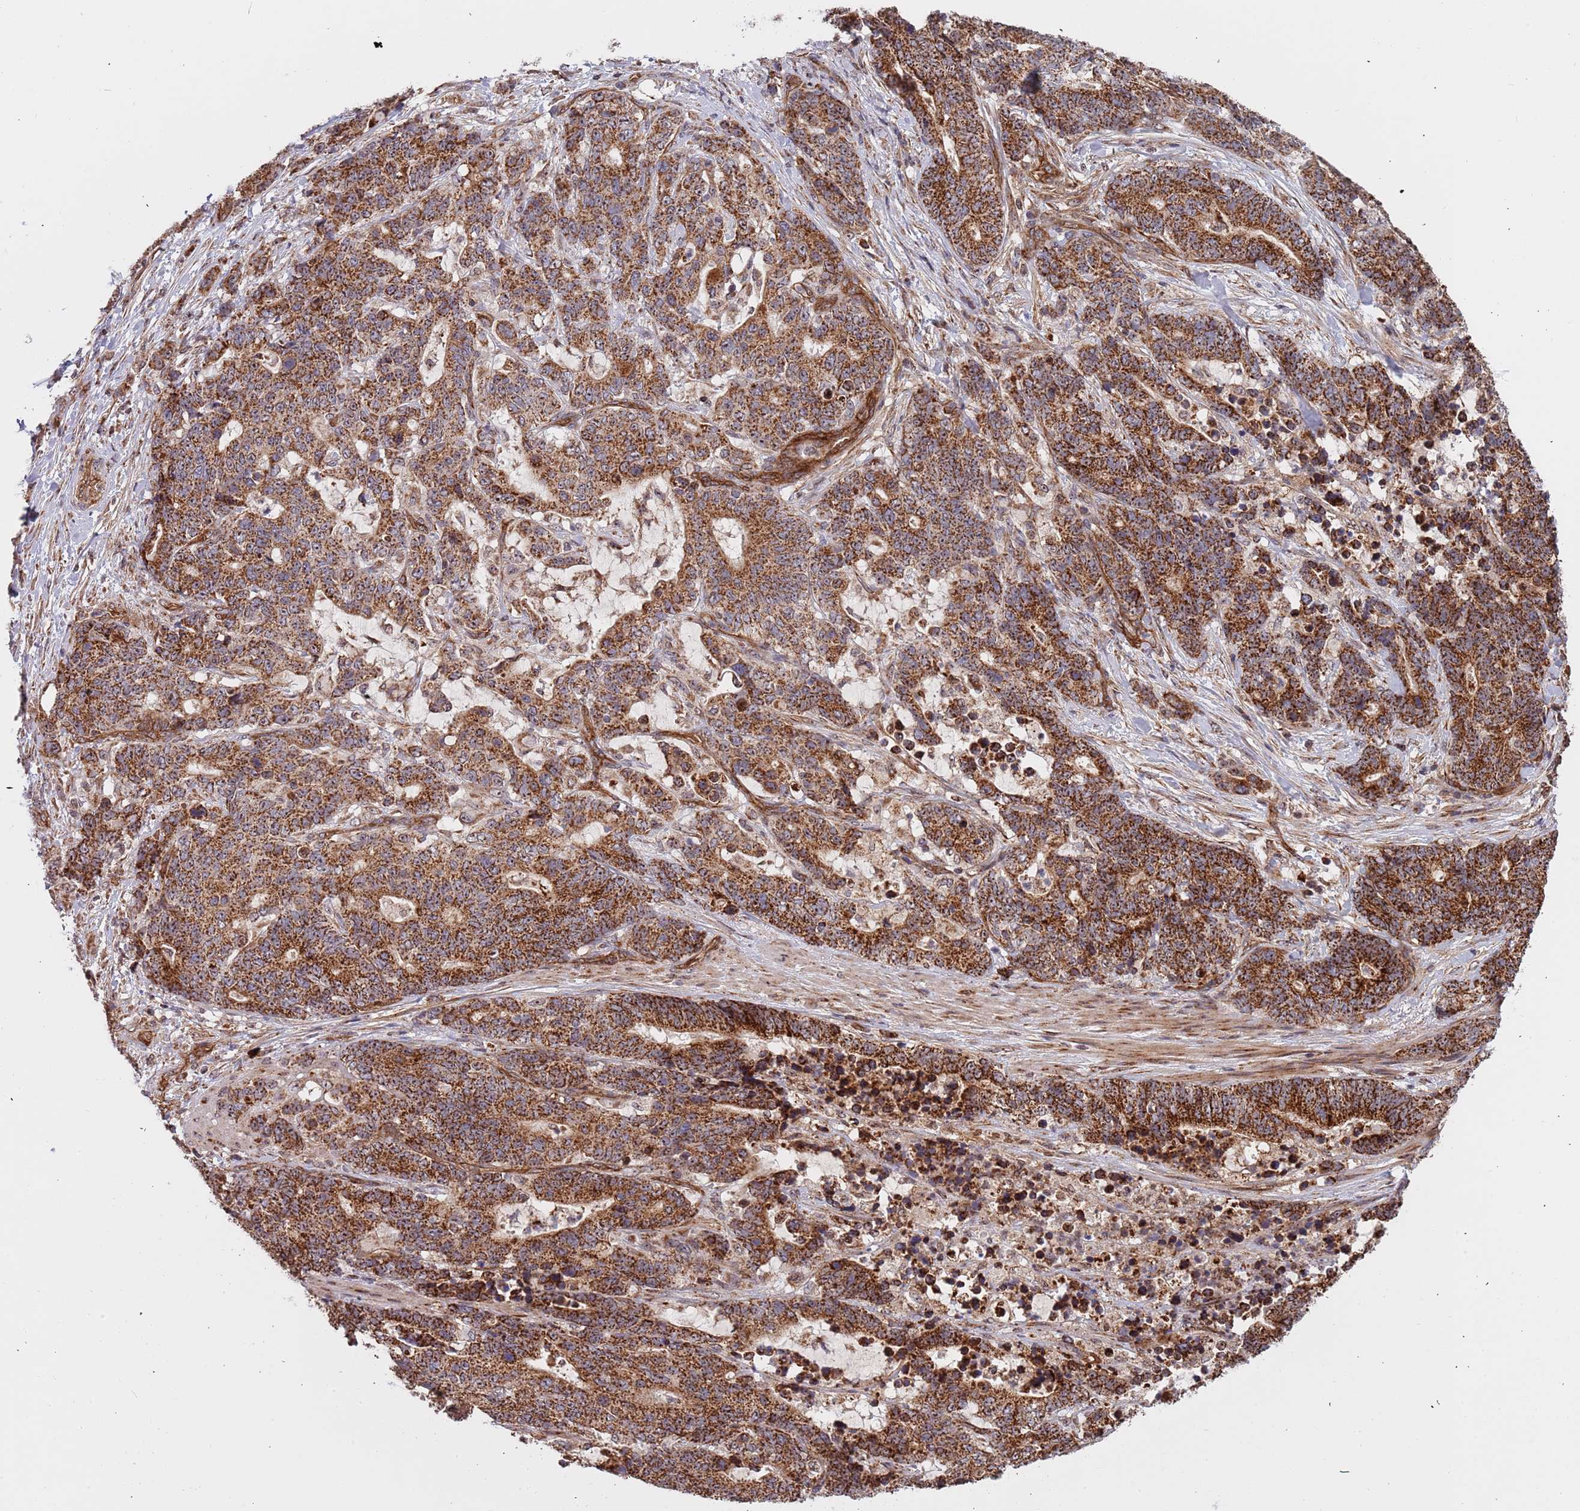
{"staining": {"intensity": "moderate", "quantity": ">75%", "location": "cytoplasmic/membranous"}, "tissue": "stomach cancer", "cell_type": "Tumor cells", "image_type": "cancer", "snomed": [{"axis": "morphology", "description": "Normal tissue, NOS"}, {"axis": "morphology", "description": "Adenocarcinoma, NOS"}, {"axis": "topography", "description": "Stomach"}], "caption": "Stomach cancer (adenocarcinoma) stained with a brown dye reveals moderate cytoplasmic/membranous positive staining in about >75% of tumor cells.", "gene": "DCHS1", "patient": {"sex": "female", "age": 64}}